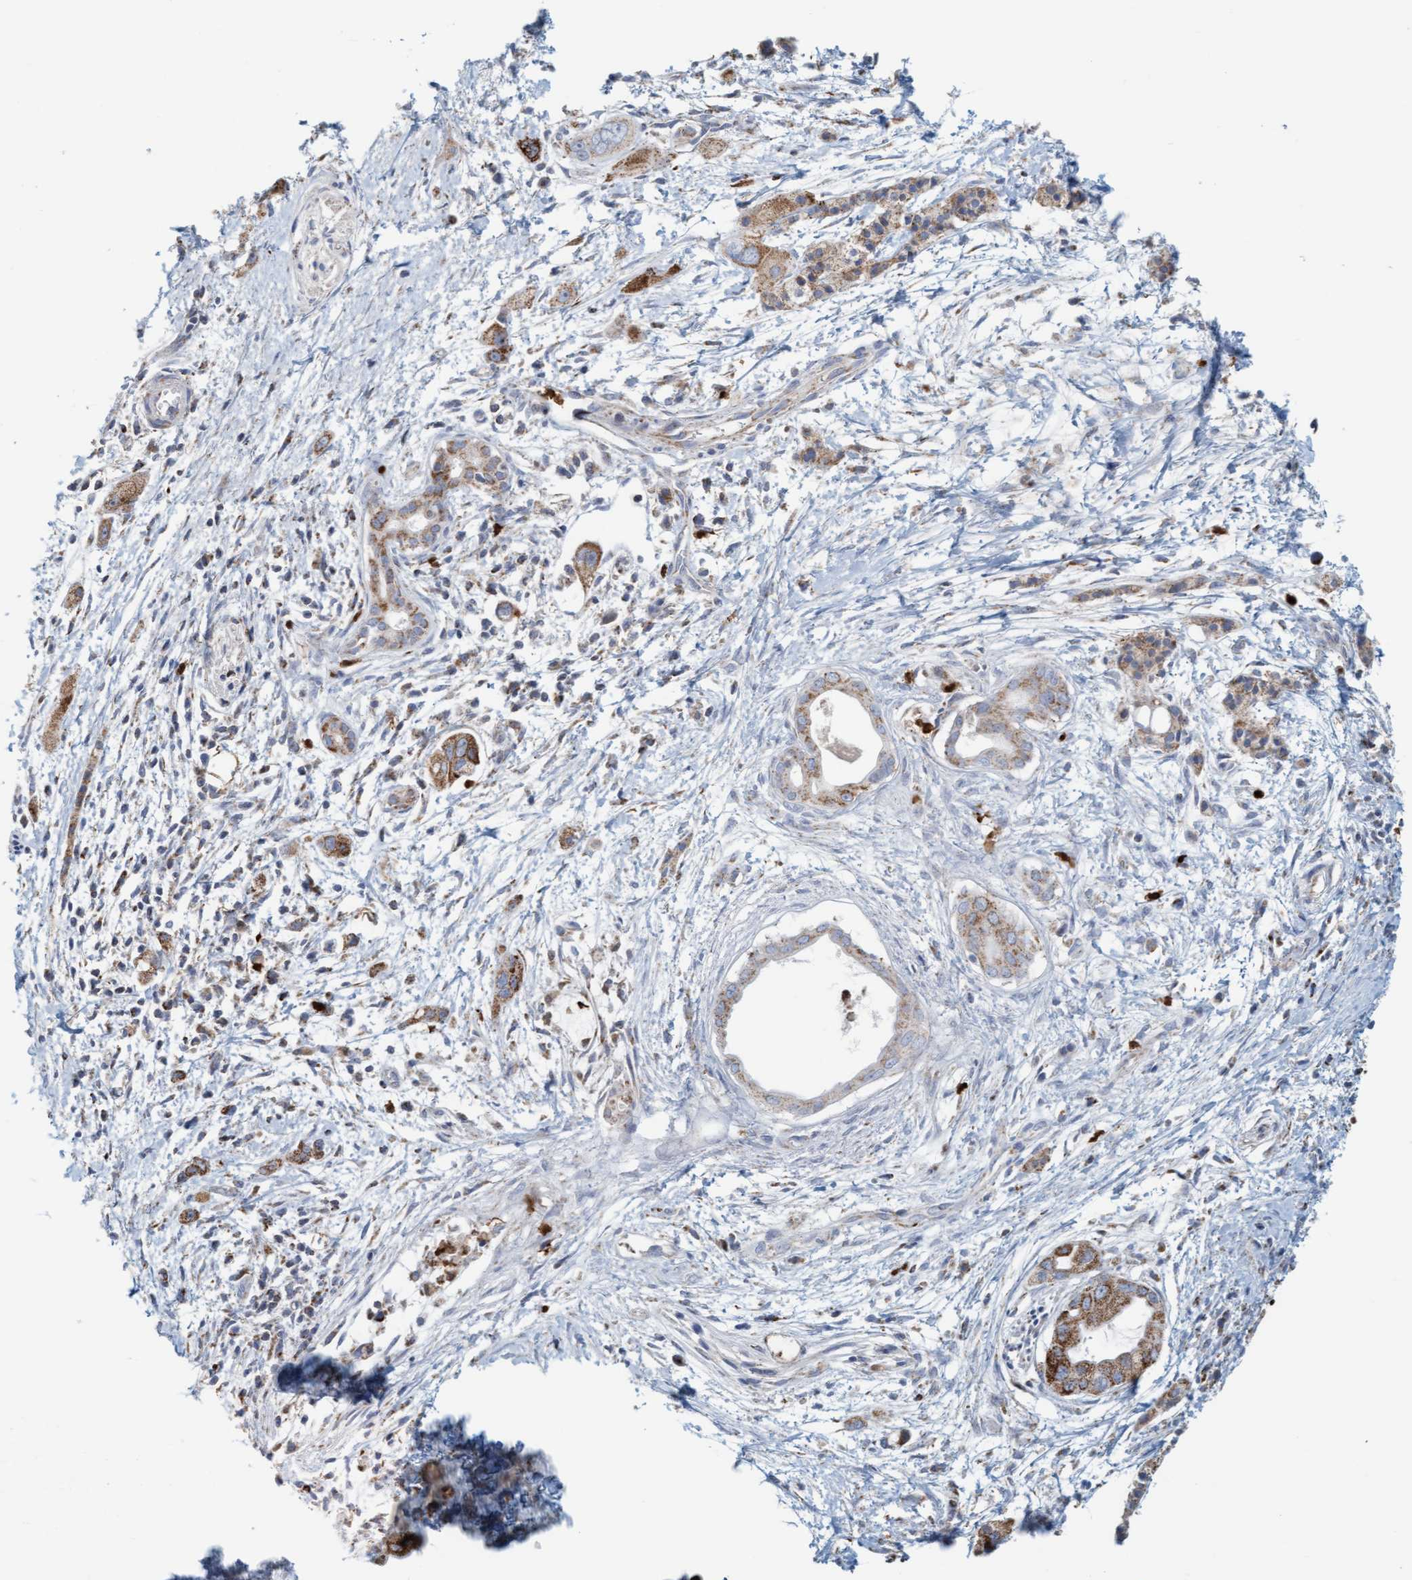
{"staining": {"intensity": "strong", "quantity": "25%-75%", "location": "cytoplasmic/membranous"}, "tissue": "pancreatic cancer", "cell_type": "Tumor cells", "image_type": "cancer", "snomed": [{"axis": "morphology", "description": "Adenocarcinoma, NOS"}, {"axis": "topography", "description": "Pancreas"}], "caption": "Pancreatic cancer (adenocarcinoma) was stained to show a protein in brown. There is high levels of strong cytoplasmic/membranous expression in approximately 25%-75% of tumor cells.", "gene": "B9D1", "patient": {"sex": "male", "age": 59}}